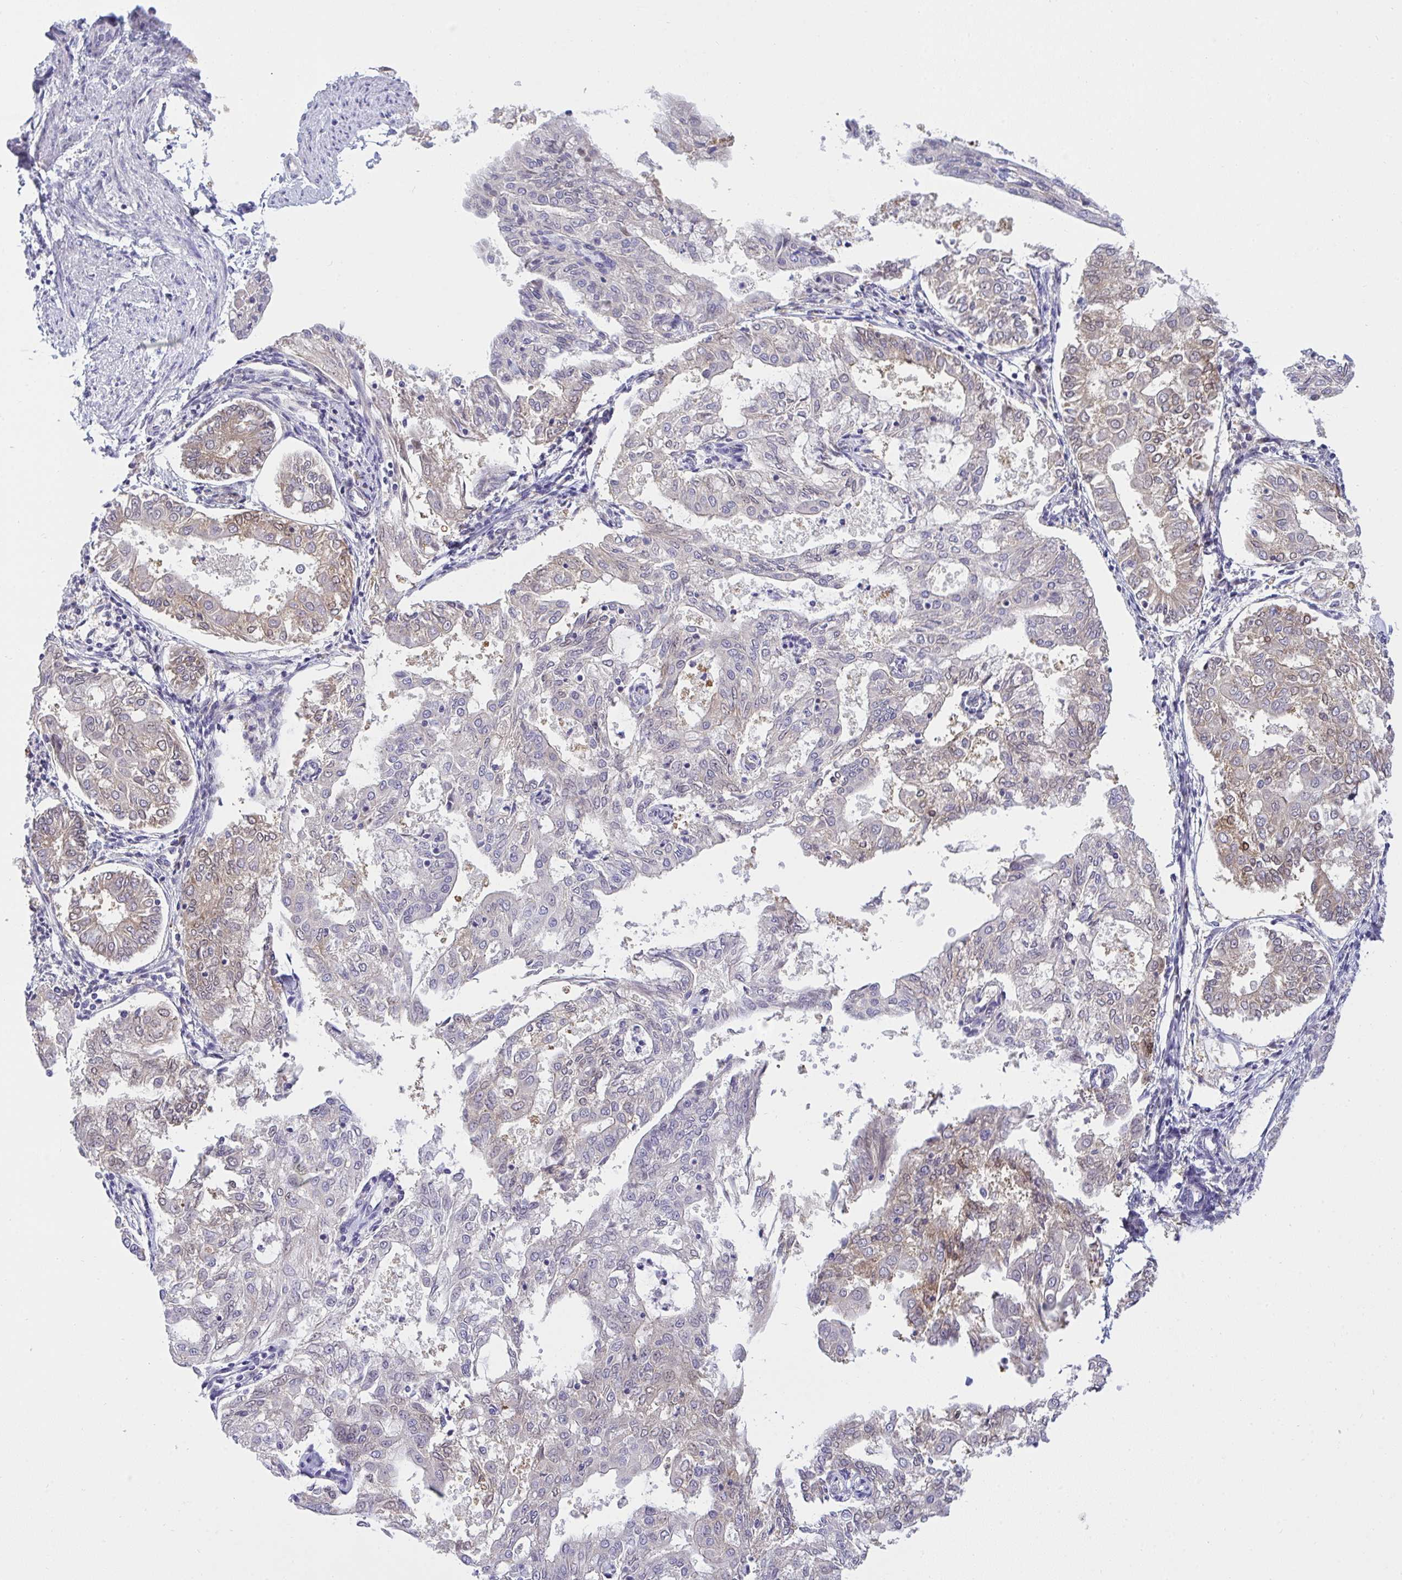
{"staining": {"intensity": "weak", "quantity": "25%-75%", "location": "cytoplasmic/membranous"}, "tissue": "endometrial cancer", "cell_type": "Tumor cells", "image_type": "cancer", "snomed": [{"axis": "morphology", "description": "Adenocarcinoma, NOS"}, {"axis": "topography", "description": "Endometrium"}], "caption": "Immunohistochemistry (DAB) staining of adenocarcinoma (endometrial) exhibits weak cytoplasmic/membranous protein positivity in about 25%-75% of tumor cells. The staining was performed using DAB, with brown indicating positive protein expression. Nuclei are stained blue with hematoxylin.", "gene": "HOXD12", "patient": {"sex": "female", "age": 68}}